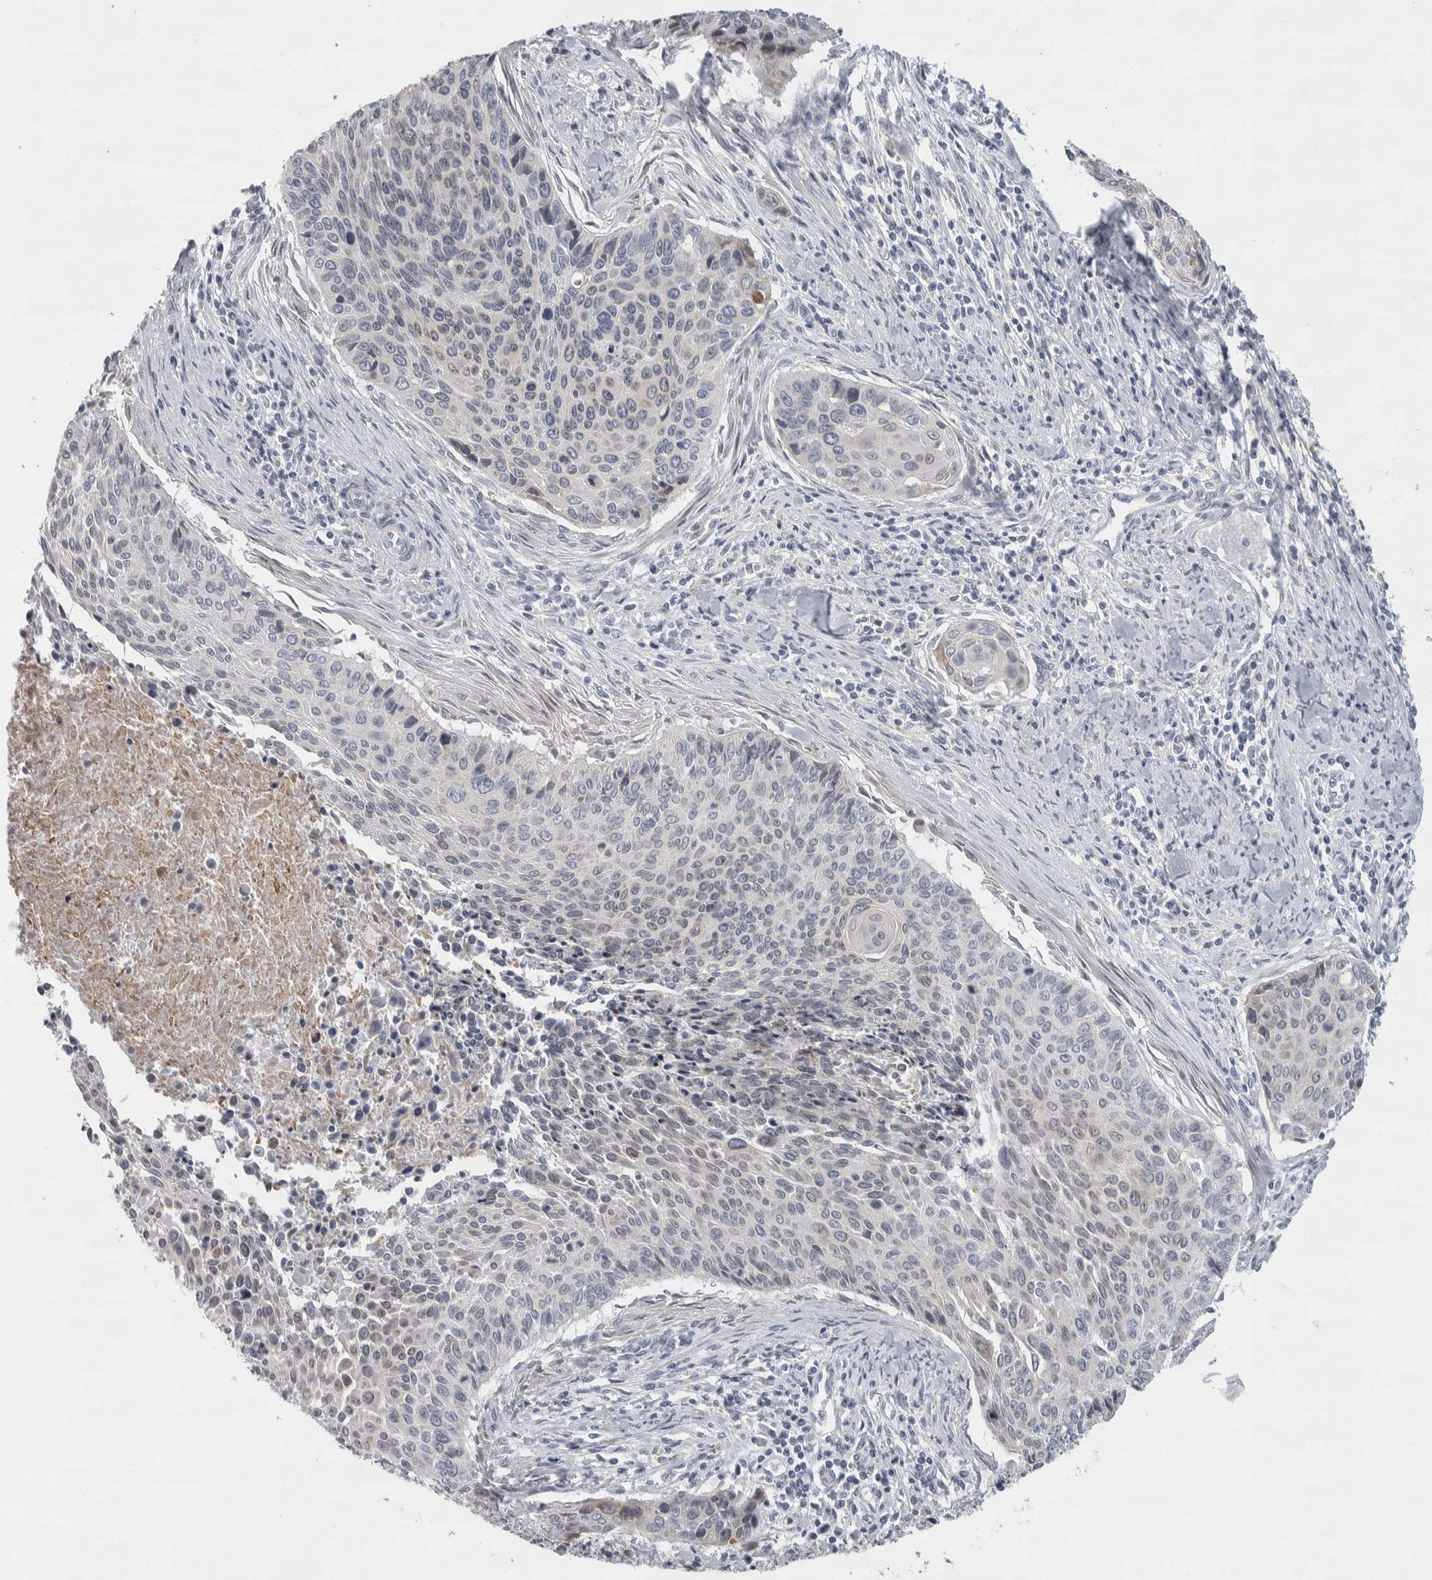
{"staining": {"intensity": "negative", "quantity": "none", "location": "none"}, "tissue": "cervical cancer", "cell_type": "Tumor cells", "image_type": "cancer", "snomed": [{"axis": "morphology", "description": "Squamous cell carcinoma, NOS"}, {"axis": "topography", "description": "Cervix"}], "caption": "The image exhibits no significant expression in tumor cells of squamous cell carcinoma (cervical).", "gene": "SIGMAR1", "patient": {"sex": "female", "age": 55}}